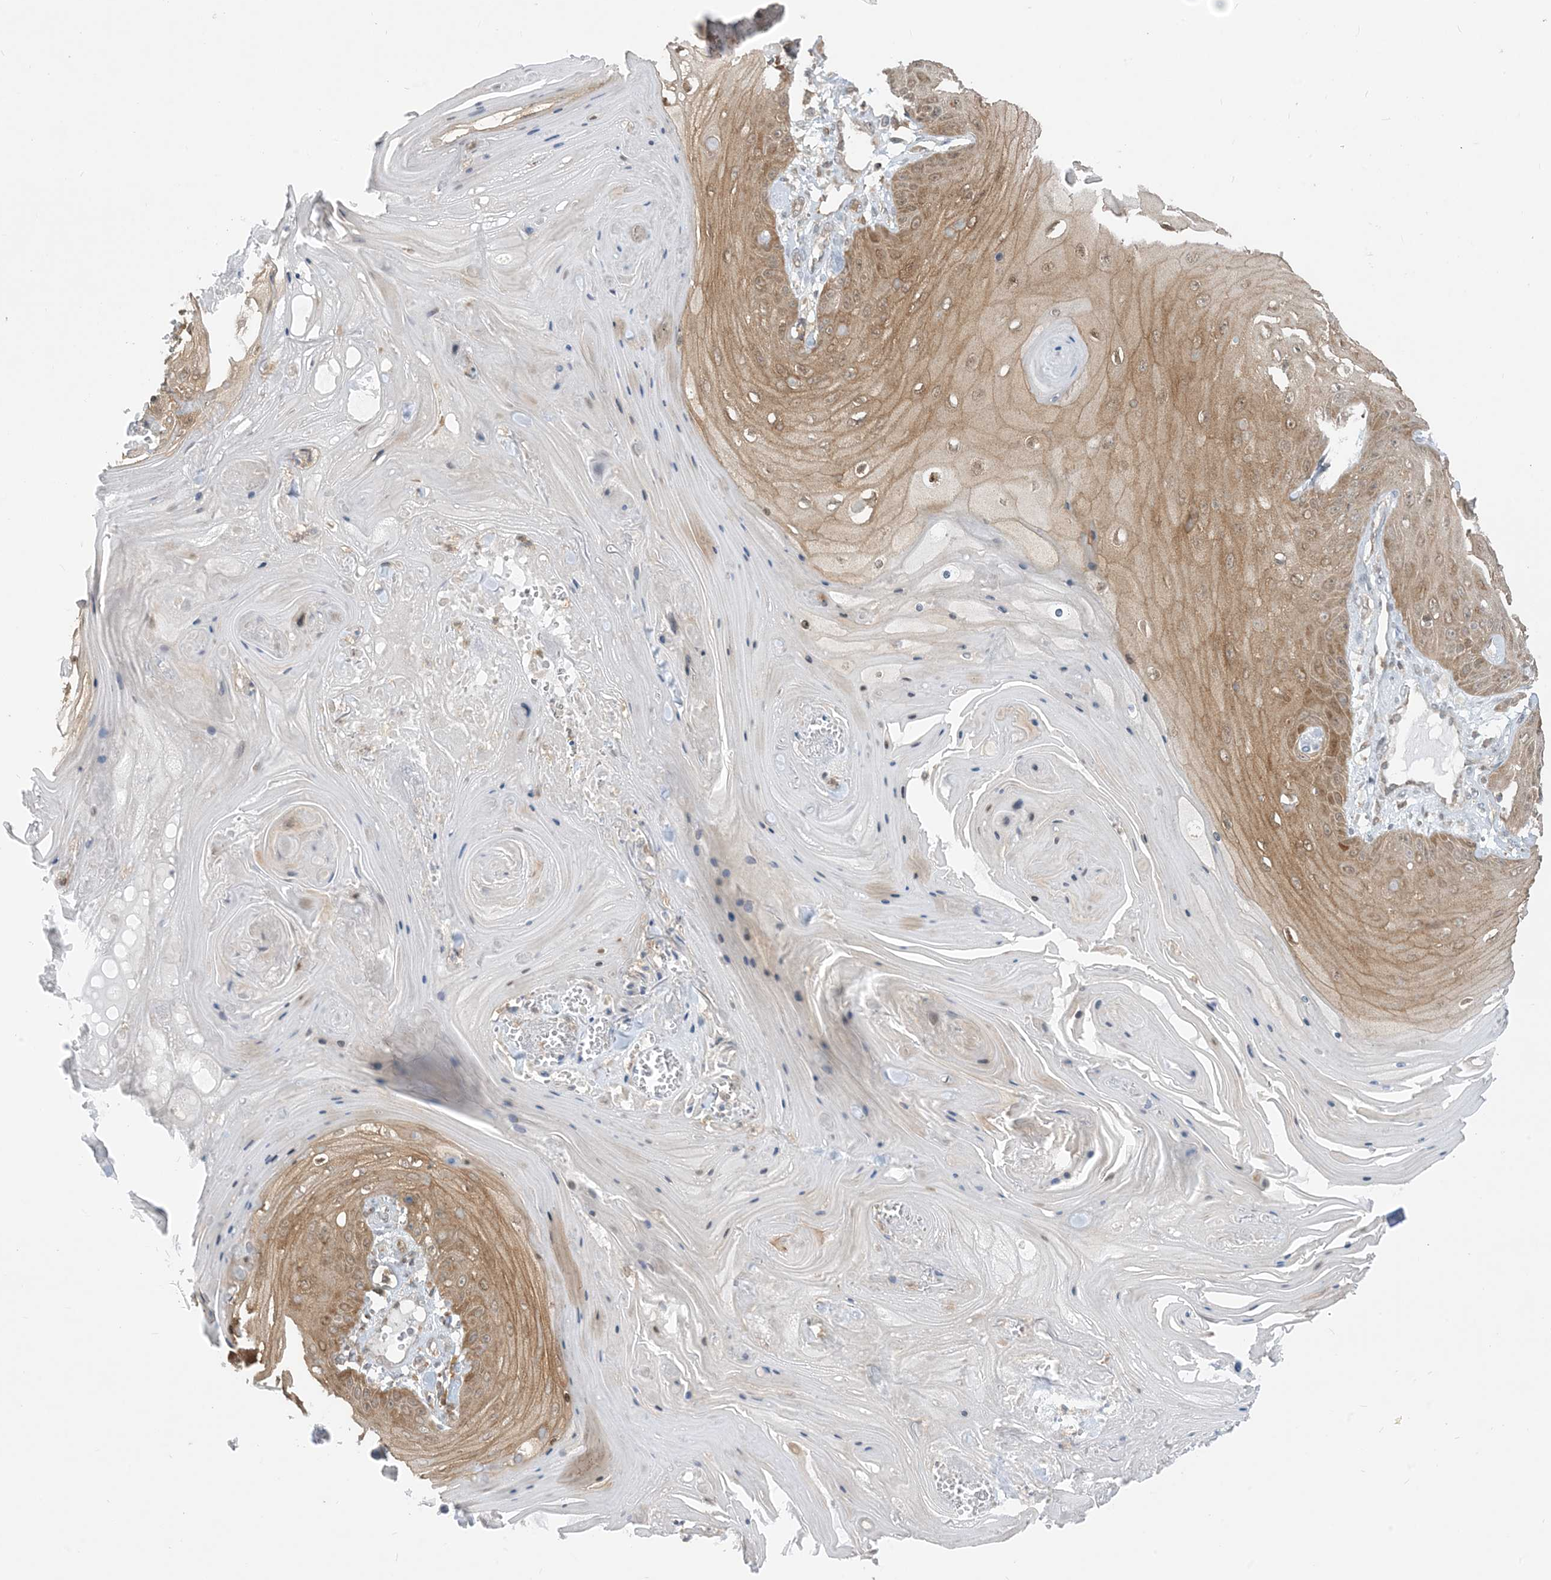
{"staining": {"intensity": "moderate", "quantity": ">75%", "location": "cytoplasmic/membranous,nuclear"}, "tissue": "skin cancer", "cell_type": "Tumor cells", "image_type": "cancer", "snomed": [{"axis": "morphology", "description": "Squamous cell carcinoma, NOS"}, {"axis": "topography", "description": "Skin"}], "caption": "Brown immunohistochemical staining in human skin squamous cell carcinoma displays moderate cytoplasmic/membranous and nuclear positivity in about >75% of tumor cells.", "gene": "CASP4", "patient": {"sex": "male", "age": 74}}